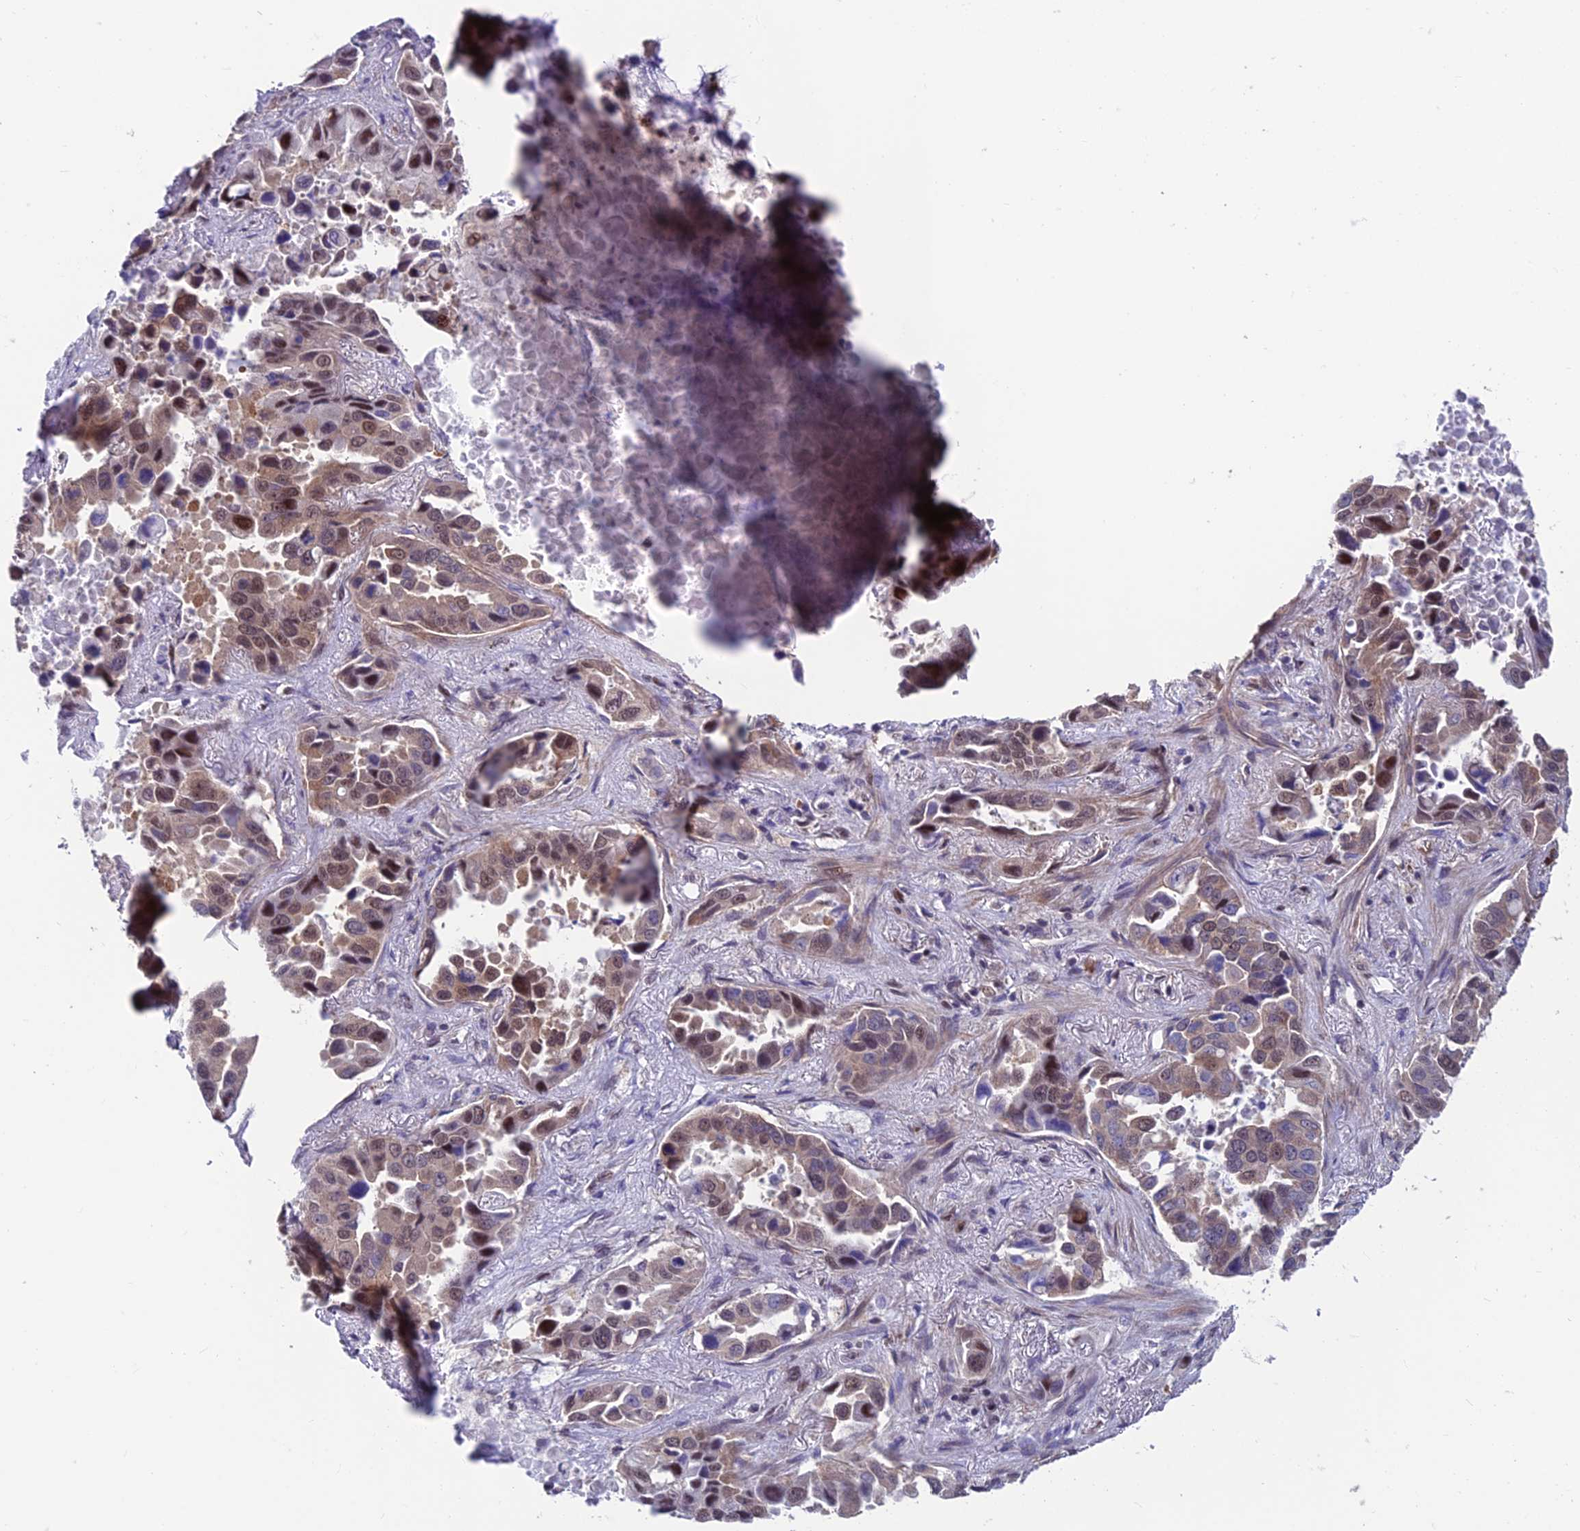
{"staining": {"intensity": "moderate", "quantity": "25%-75%", "location": "cytoplasmic/membranous,nuclear"}, "tissue": "lung cancer", "cell_type": "Tumor cells", "image_type": "cancer", "snomed": [{"axis": "morphology", "description": "Adenocarcinoma, NOS"}, {"axis": "topography", "description": "Lung"}], "caption": "The immunohistochemical stain labels moderate cytoplasmic/membranous and nuclear staining in tumor cells of lung cancer tissue. The staining was performed using DAB, with brown indicating positive protein expression. Nuclei are stained blue with hematoxylin.", "gene": "KIAA1191", "patient": {"sex": "male", "age": 64}}